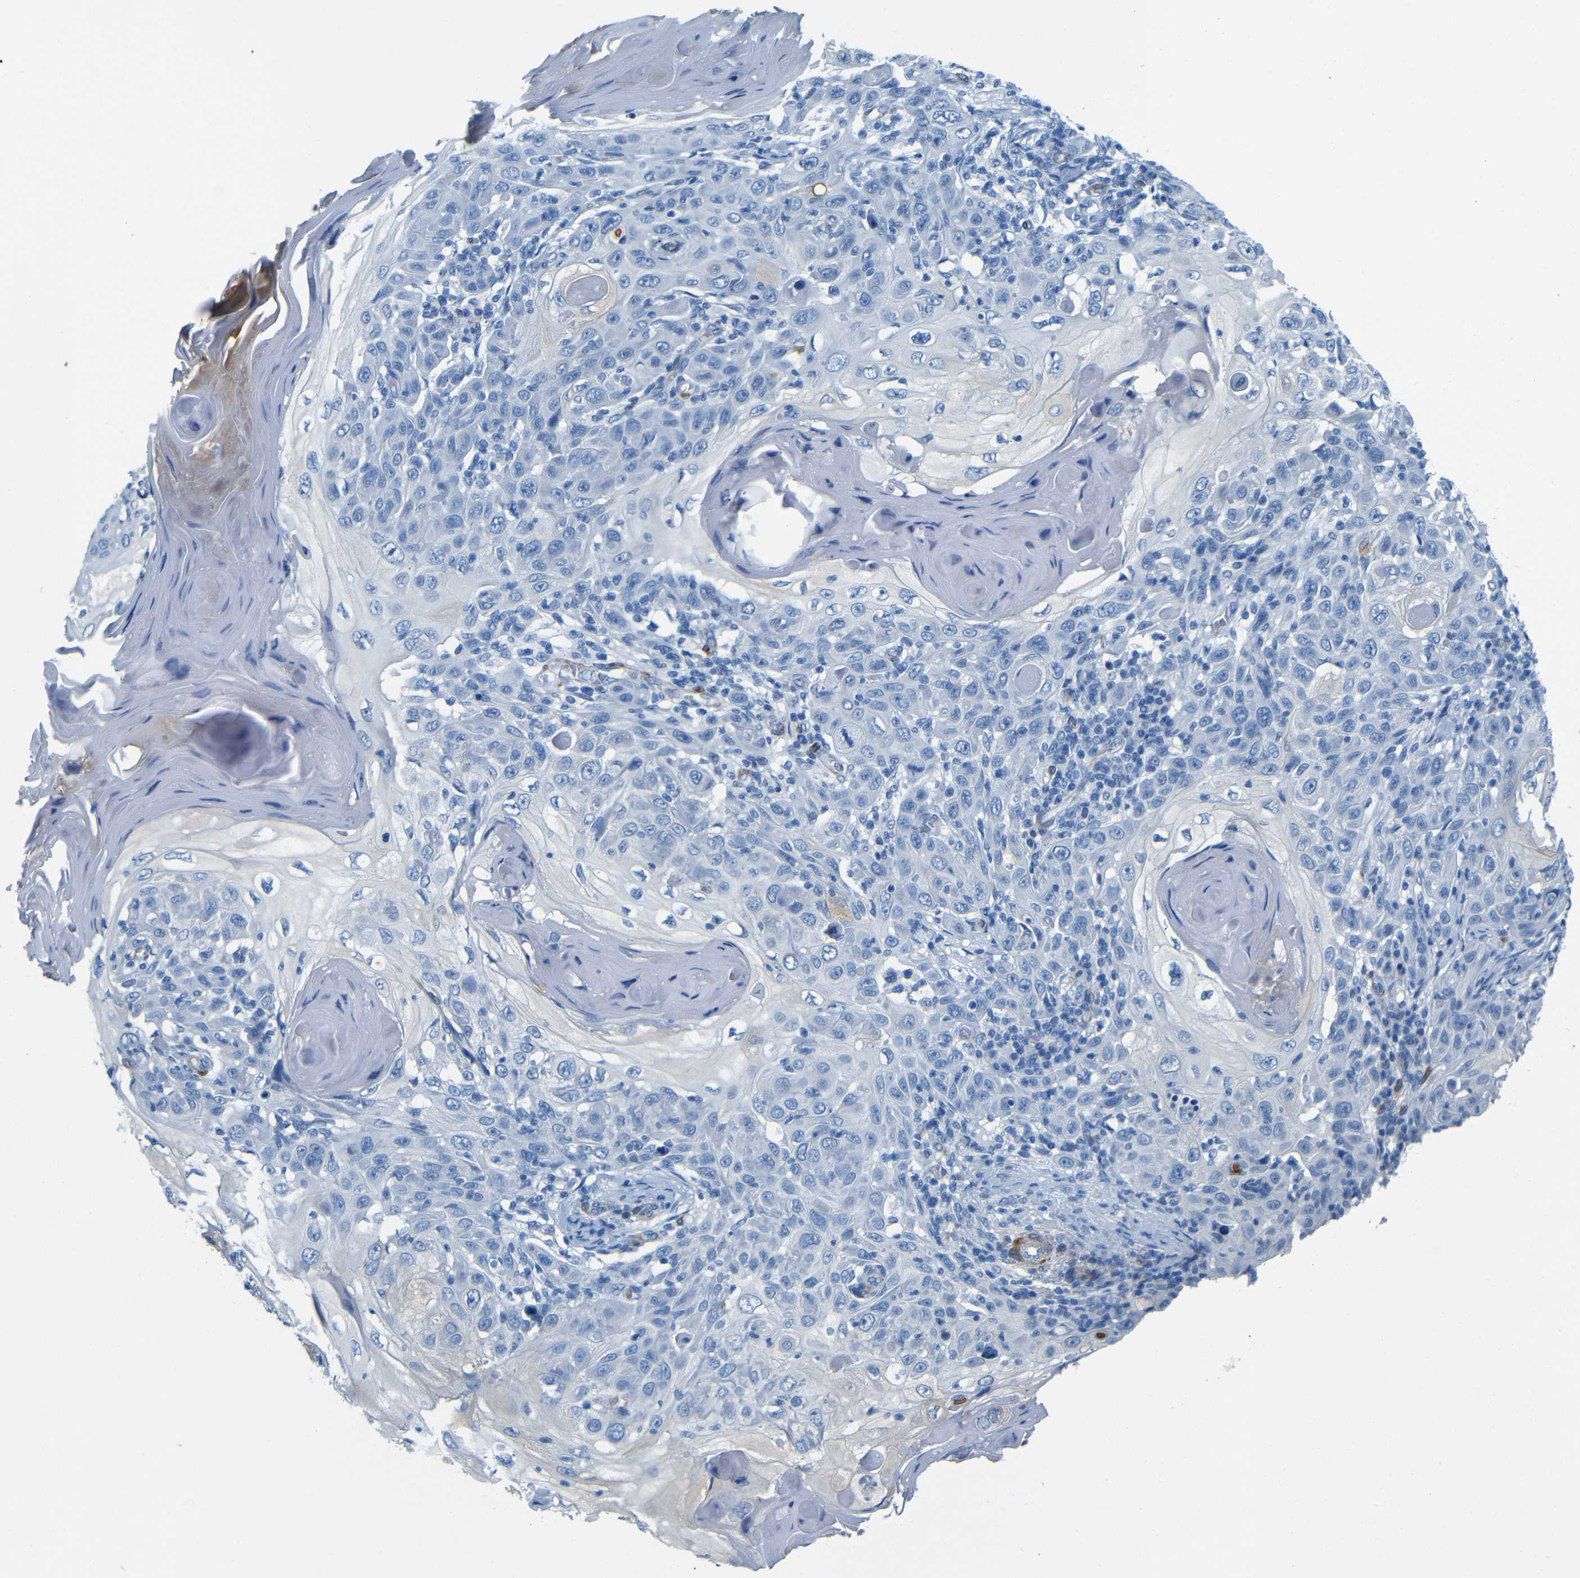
{"staining": {"intensity": "negative", "quantity": "none", "location": "none"}, "tissue": "skin cancer", "cell_type": "Tumor cells", "image_type": "cancer", "snomed": [{"axis": "morphology", "description": "Squamous cell carcinoma, NOS"}, {"axis": "topography", "description": "Skin"}], "caption": "Immunohistochemistry (IHC) photomicrograph of human skin cancer stained for a protein (brown), which demonstrates no positivity in tumor cells.", "gene": "MAP2", "patient": {"sex": "female", "age": 88}}